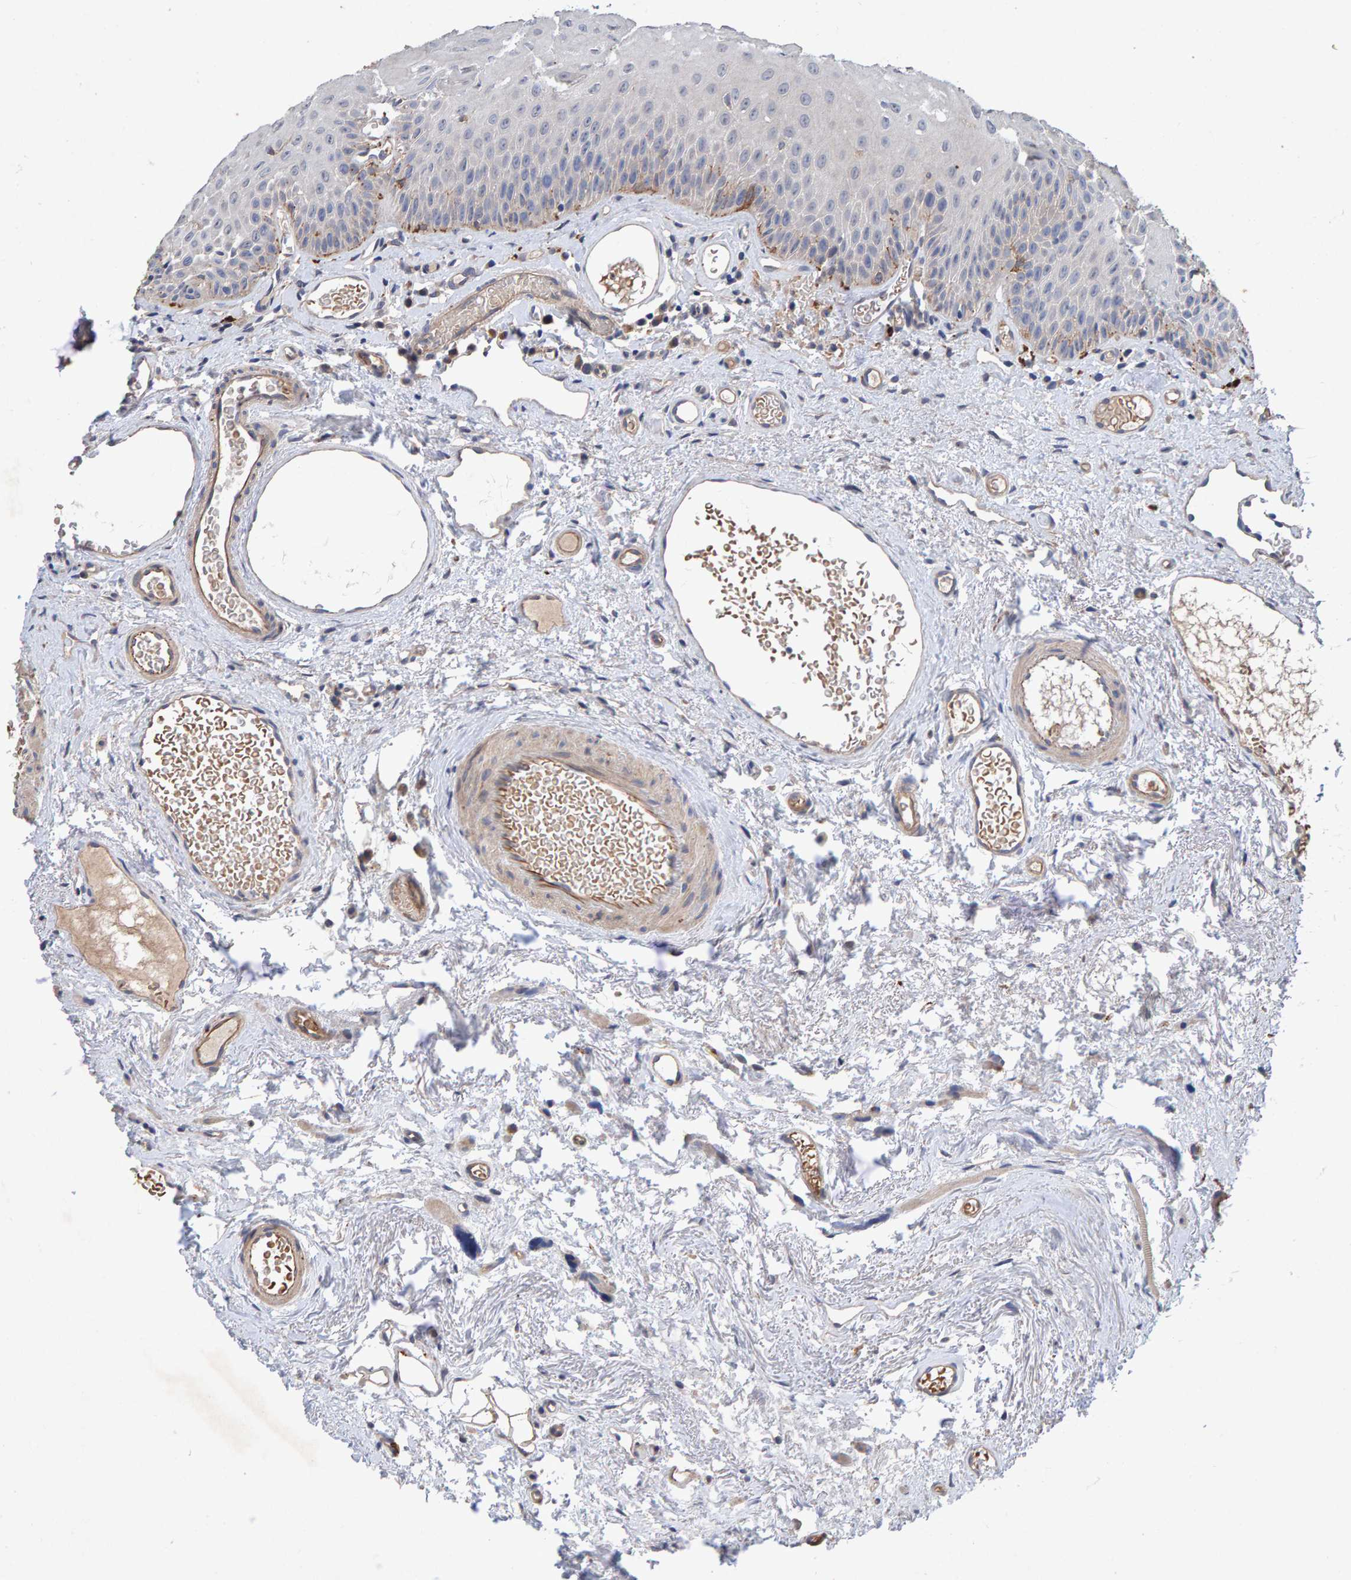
{"staining": {"intensity": "weak", "quantity": "<25%", "location": "cytoplasmic/membranous"}, "tissue": "oral mucosa", "cell_type": "Squamous epithelial cells", "image_type": "normal", "snomed": [{"axis": "morphology", "description": "Normal tissue, NOS"}, {"axis": "topography", "description": "Skeletal muscle"}, {"axis": "topography", "description": "Oral tissue"}, {"axis": "topography", "description": "Peripheral nerve tissue"}], "caption": "The image demonstrates no significant expression in squamous epithelial cells of oral mucosa. (DAB immunohistochemistry, high magnification).", "gene": "EFR3A", "patient": {"sex": "female", "age": 84}}